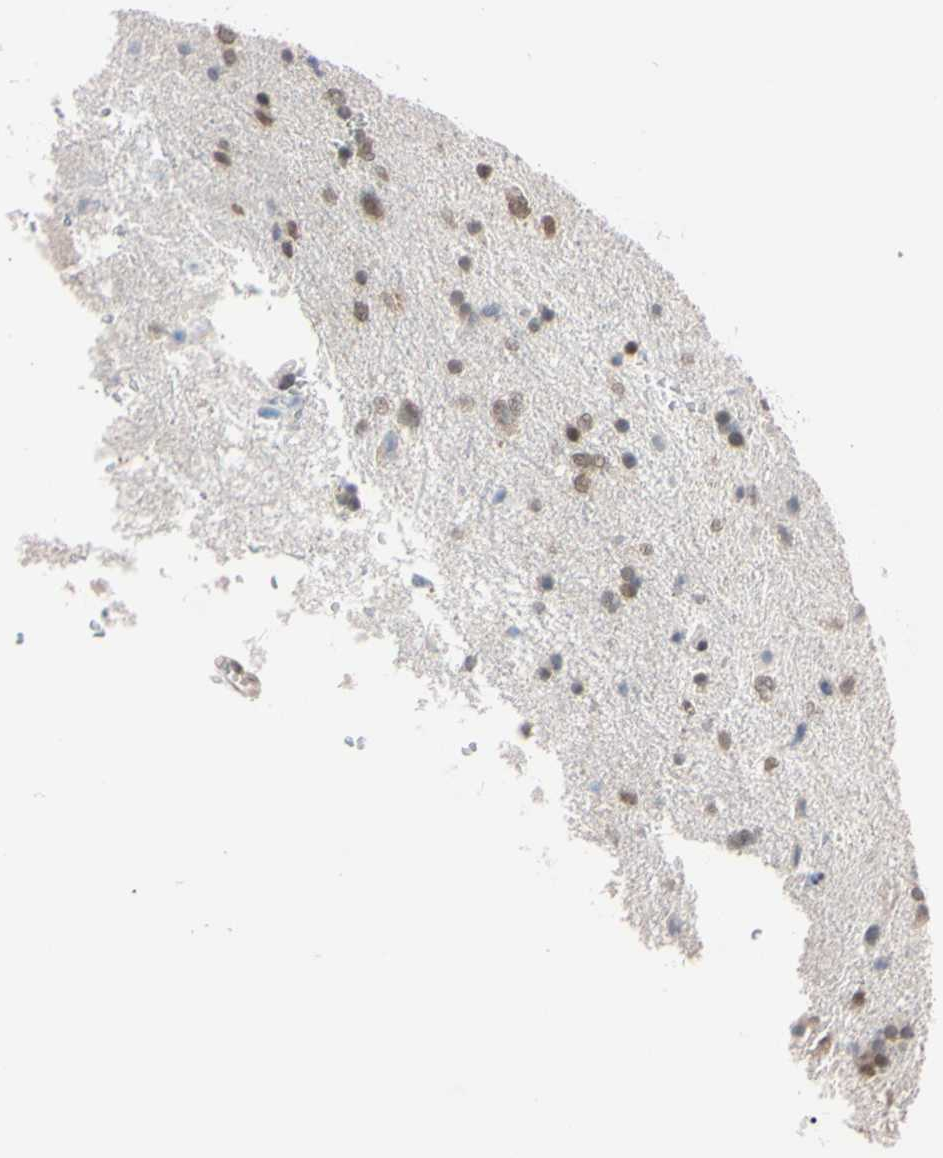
{"staining": {"intensity": "weak", "quantity": "25%-75%", "location": "nuclear"}, "tissue": "glioma", "cell_type": "Tumor cells", "image_type": "cancer", "snomed": [{"axis": "morphology", "description": "Glioma, malignant, Low grade"}, {"axis": "topography", "description": "Brain"}], "caption": "Immunohistochemical staining of human malignant low-grade glioma exhibits low levels of weak nuclear protein positivity in about 25%-75% of tumor cells.", "gene": "UBE2I", "patient": {"sex": "female", "age": 37}}